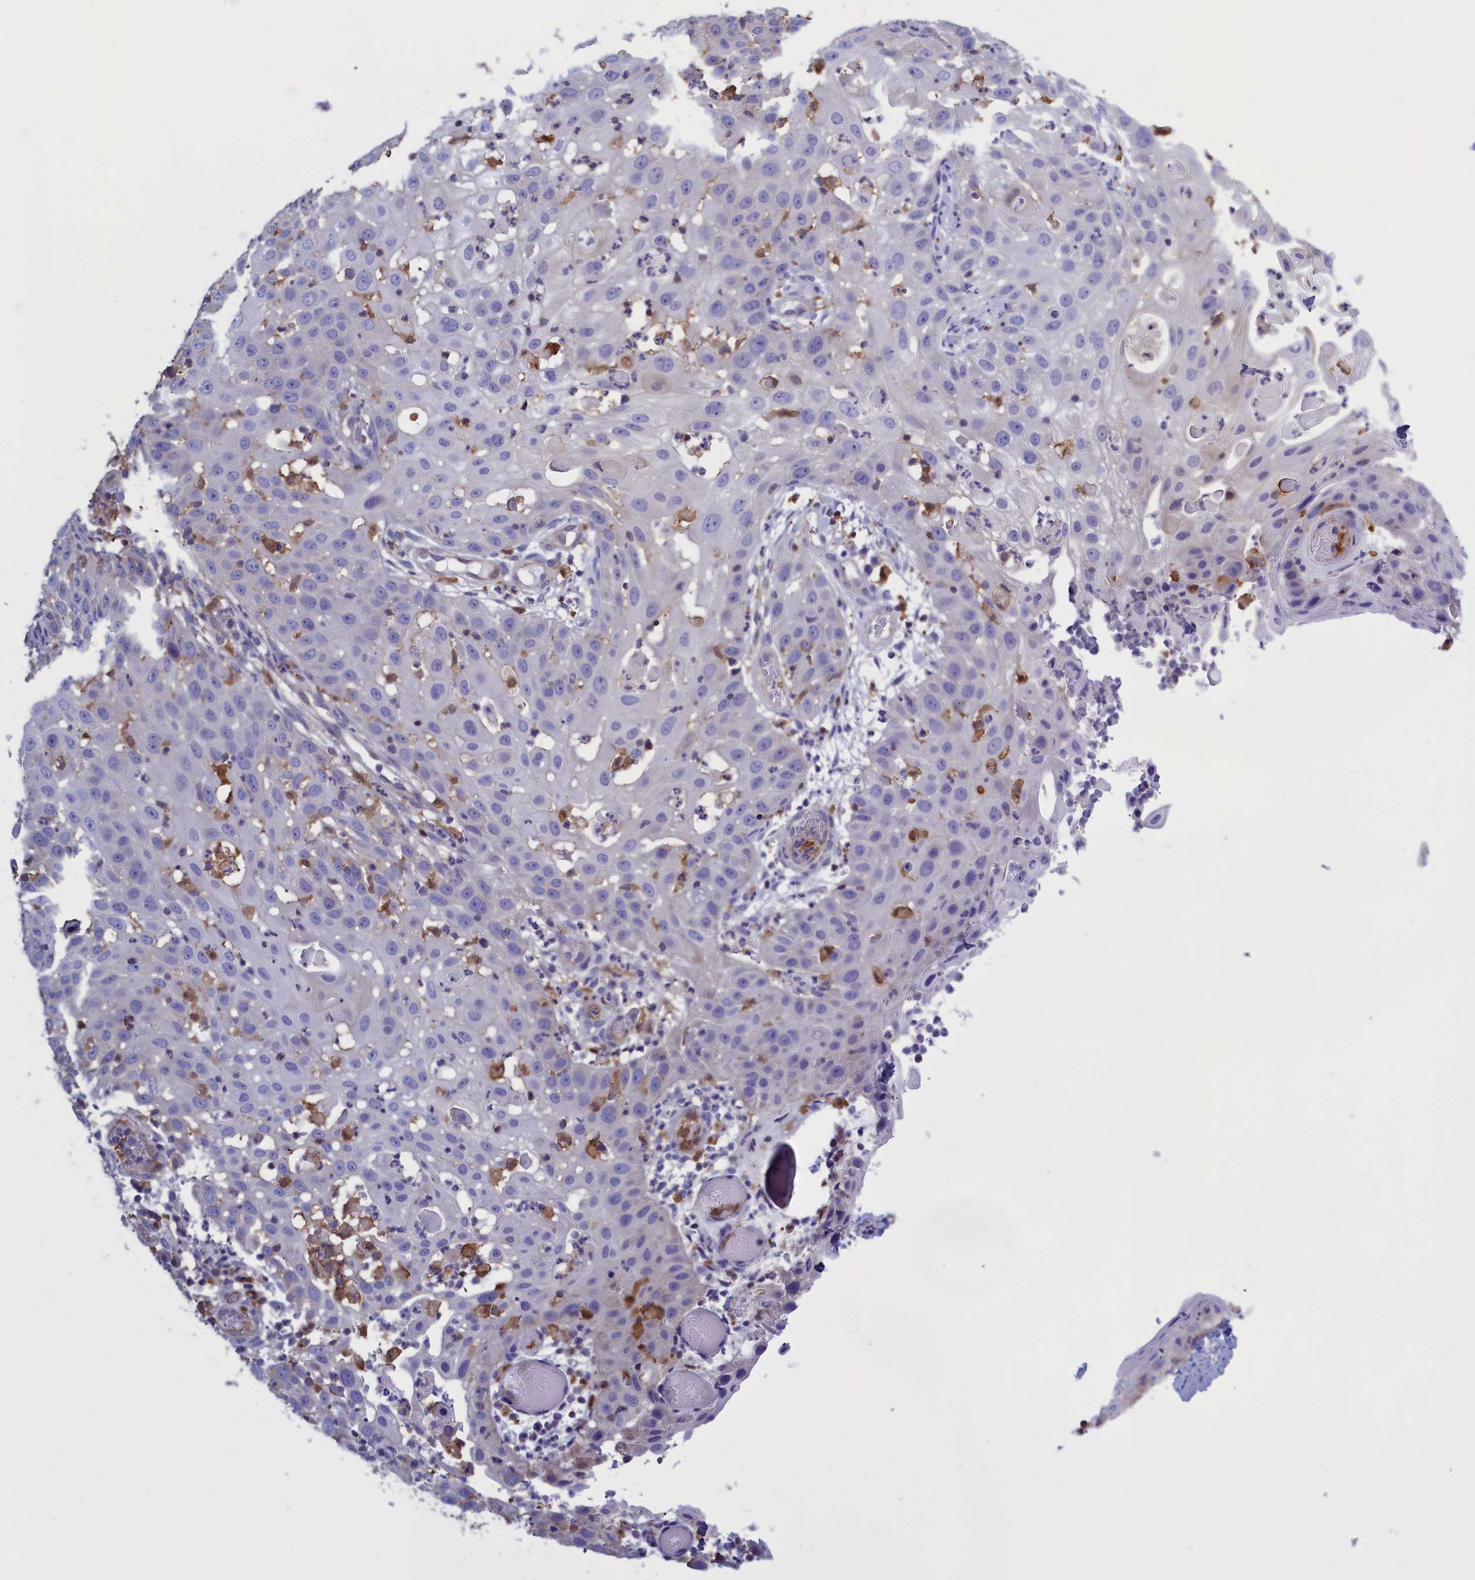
{"staining": {"intensity": "negative", "quantity": "none", "location": "none"}, "tissue": "skin cancer", "cell_type": "Tumor cells", "image_type": "cancer", "snomed": [{"axis": "morphology", "description": "Squamous cell carcinoma, NOS"}, {"axis": "topography", "description": "Skin"}], "caption": "Skin cancer (squamous cell carcinoma) stained for a protein using immunohistochemistry reveals no positivity tumor cells.", "gene": "ARHGAP18", "patient": {"sex": "female", "age": 44}}